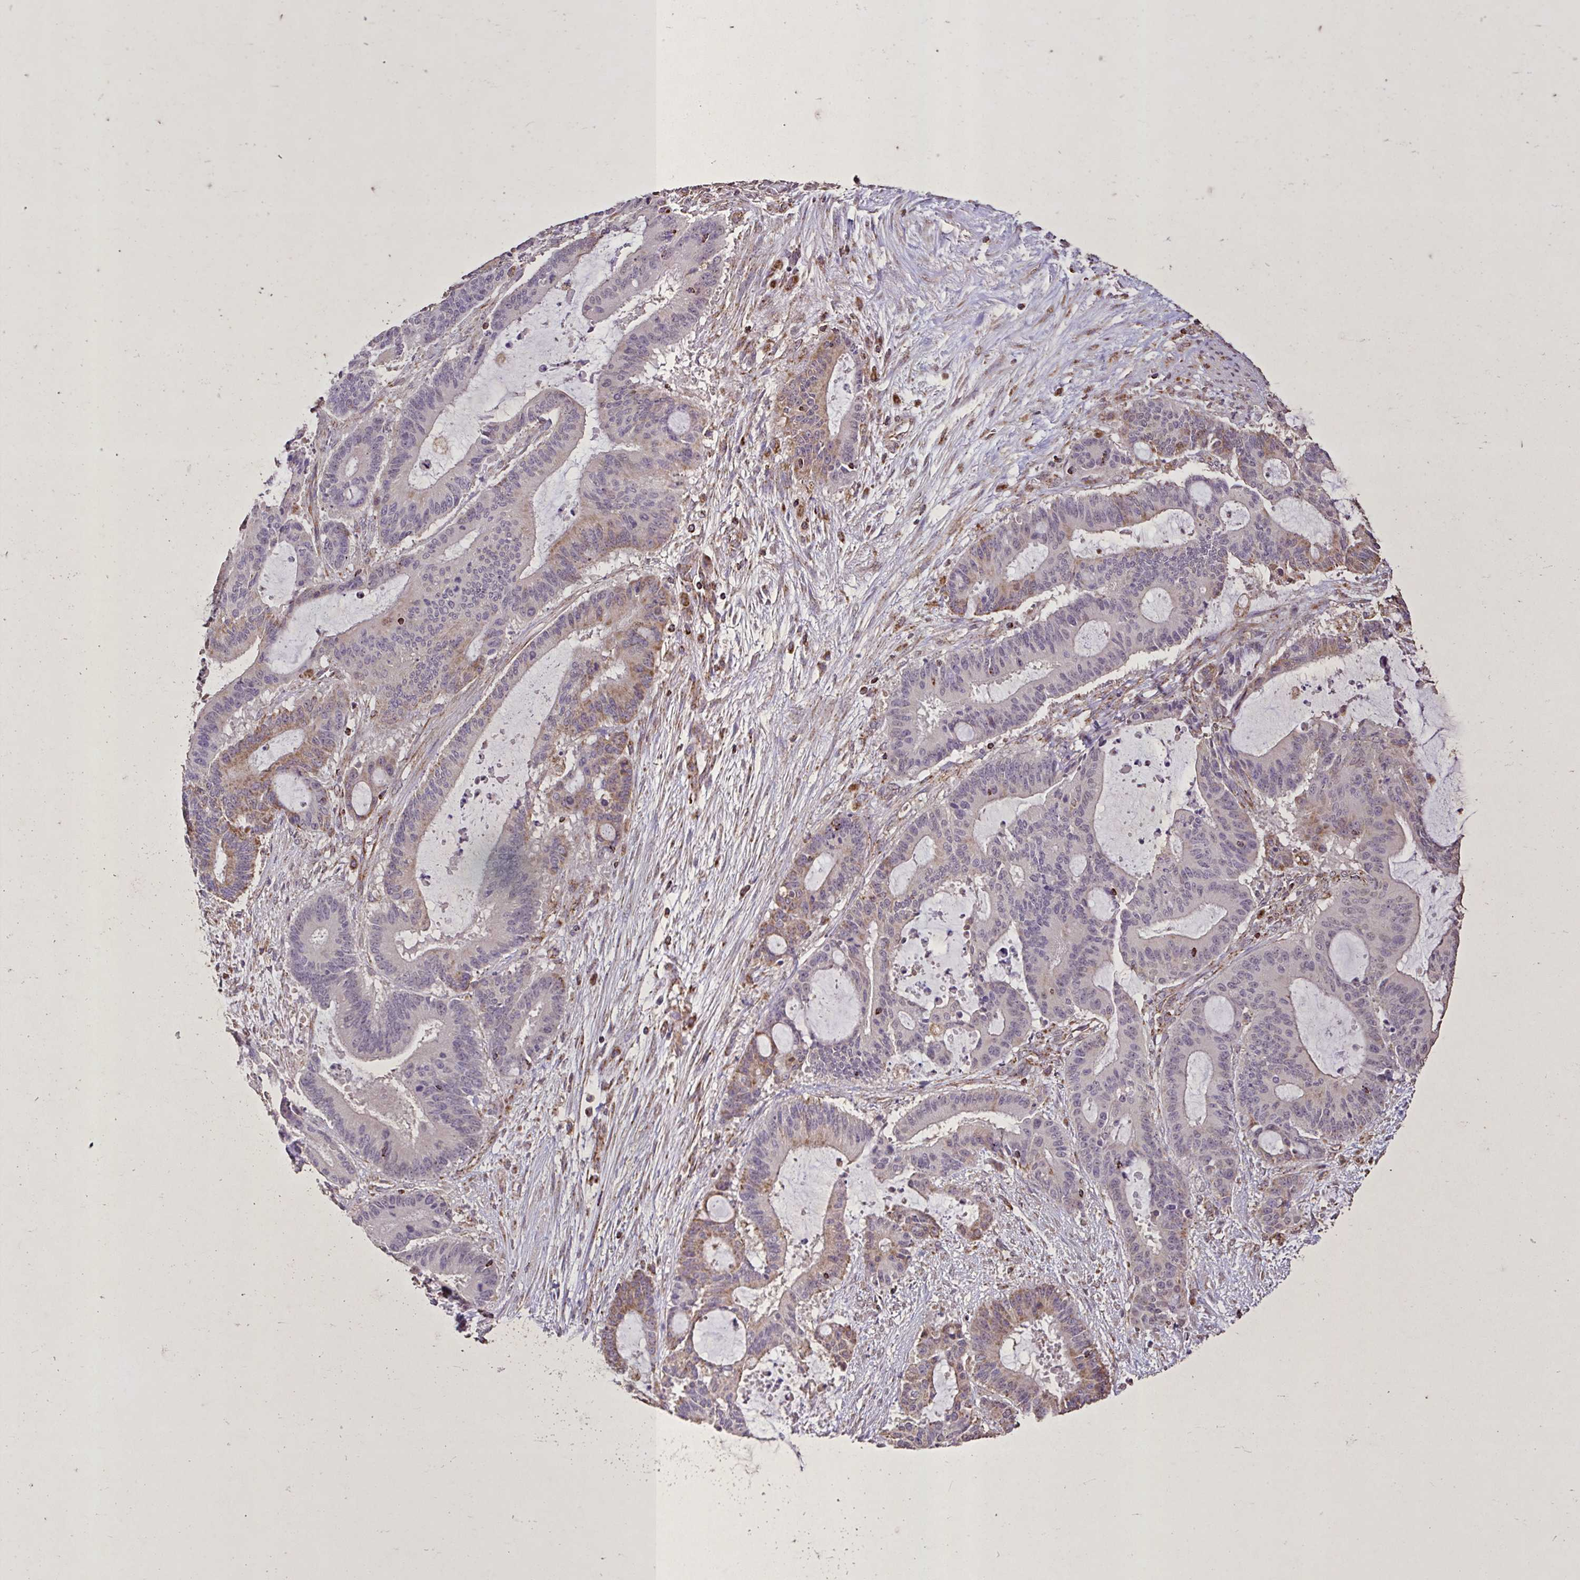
{"staining": {"intensity": "moderate", "quantity": "25%-75%", "location": "cytoplasmic/membranous"}, "tissue": "liver cancer", "cell_type": "Tumor cells", "image_type": "cancer", "snomed": [{"axis": "morphology", "description": "Normal tissue, NOS"}, {"axis": "morphology", "description": "Cholangiocarcinoma"}, {"axis": "topography", "description": "Liver"}, {"axis": "topography", "description": "Peripheral nerve tissue"}], "caption": "There is medium levels of moderate cytoplasmic/membranous positivity in tumor cells of liver cancer, as demonstrated by immunohistochemical staining (brown color).", "gene": "AGK", "patient": {"sex": "female", "age": 73}}